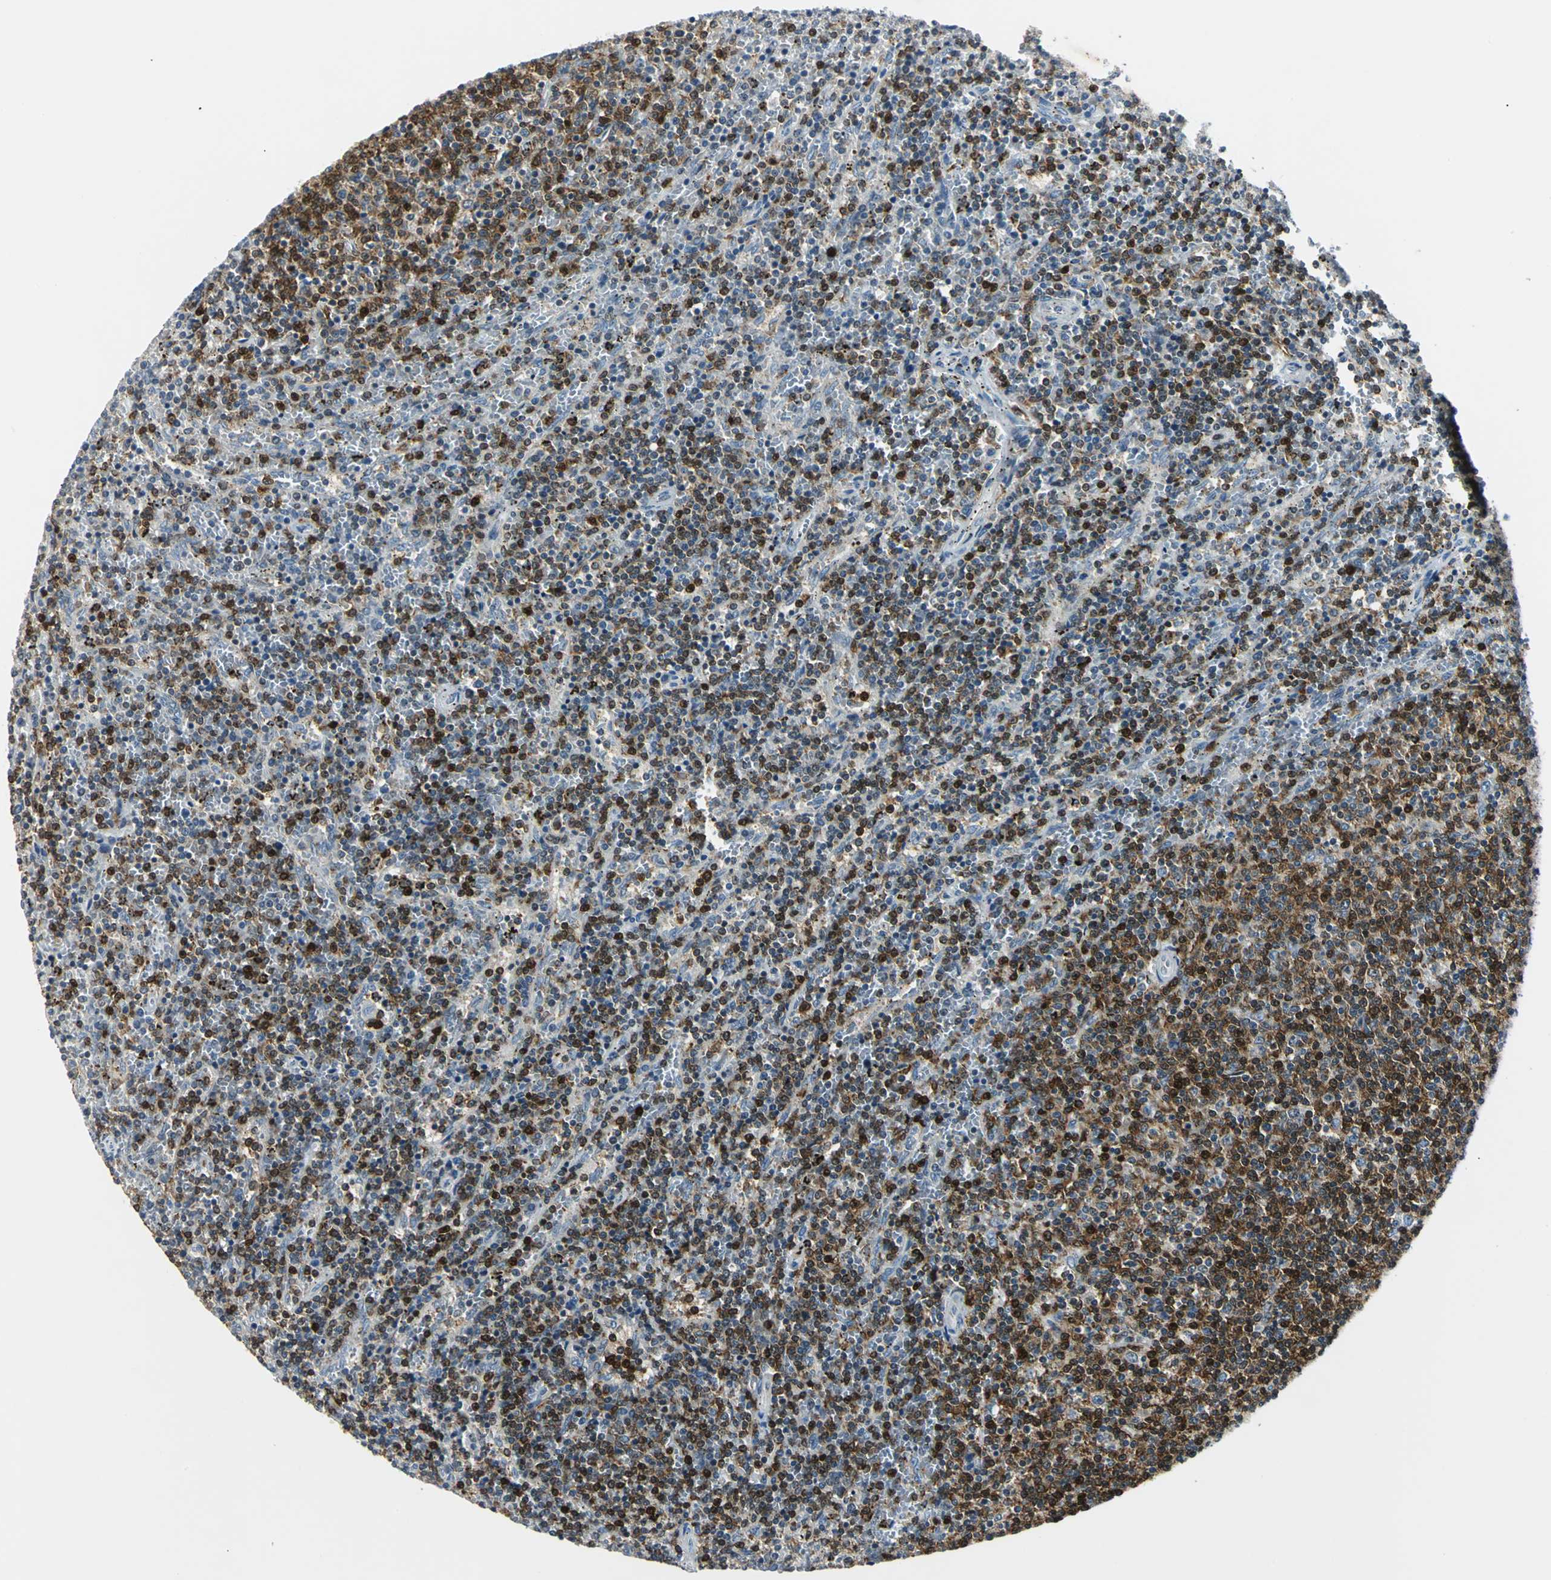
{"staining": {"intensity": "strong", "quantity": ">75%", "location": "cytoplasmic/membranous"}, "tissue": "lymphoma", "cell_type": "Tumor cells", "image_type": "cancer", "snomed": [{"axis": "morphology", "description": "Malignant lymphoma, non-Hodgkin's type, Low grade"}, {"axis": "topography", "description": "Spleen"}], "caption": "Low-grade malignant lymphoma, non-Hodgkin's type stained with DAB (3,3'-diaminobenzidine) IHC shows high levels of strong cytoplasmic/membranous staining in approximately >75% of tumor cells.", "gene": "USP40", "patient": {"sex": "female", "age": 50}}